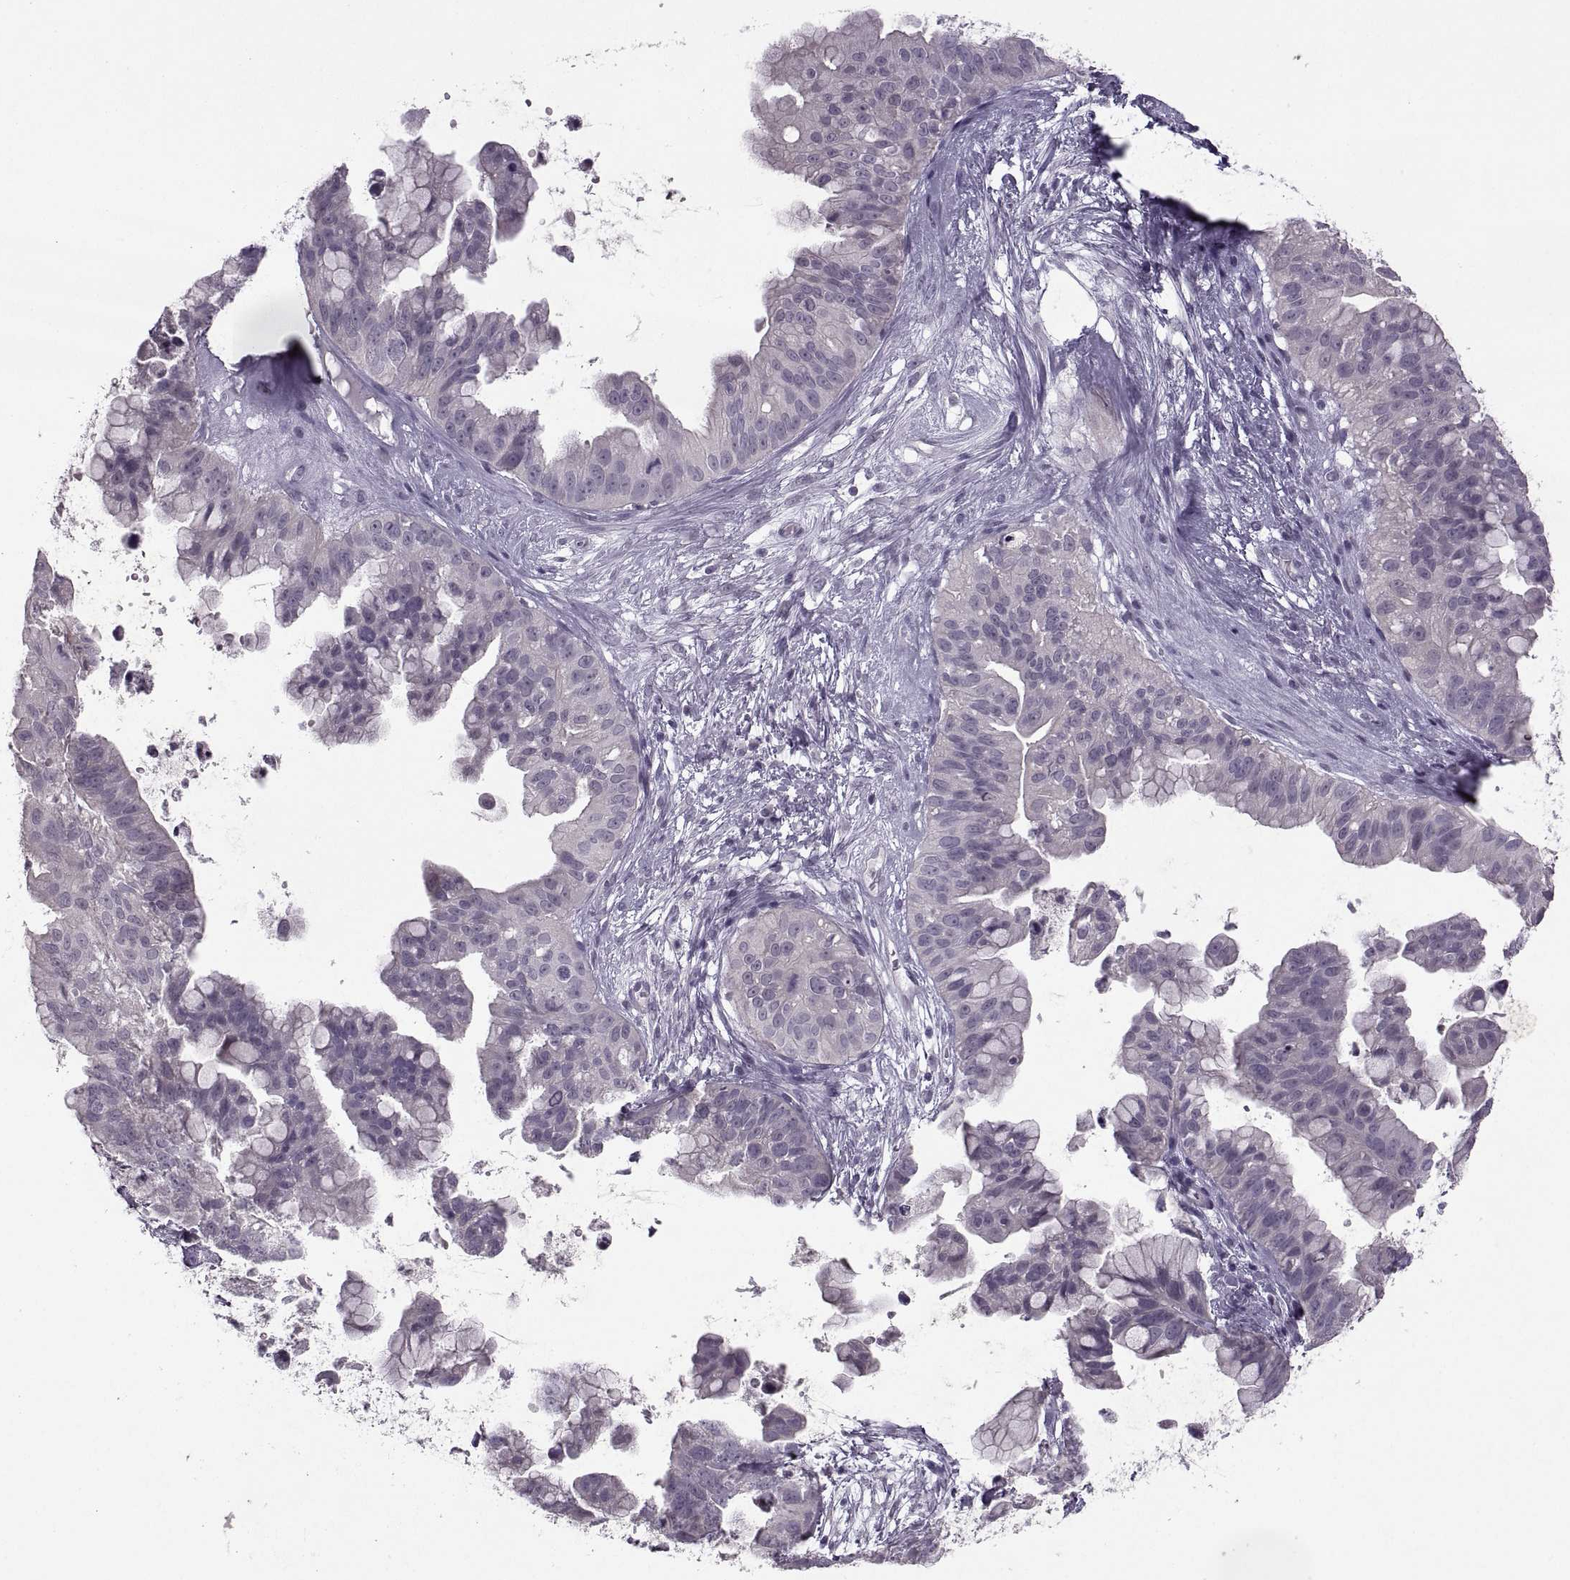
{"staining": {"intensity": "negative", "quantity": "none", "location": "none"}, "tissue": "ovarian cancer", "cell_type": "Tumor cells", "image_type": "cancer", "snomed": [{"axis": "morphology", "description": "Cystadenocarcinoma, mucinous, NOS"}, {"axis": "topography", "description": "Ovary"}], "caption": "Immunohistochemical staining of human ovarian cancer reveals no significant expression in tumor cells.", "gene": "MGAT4D", "patient": {"sex": "female", "age": 76}}